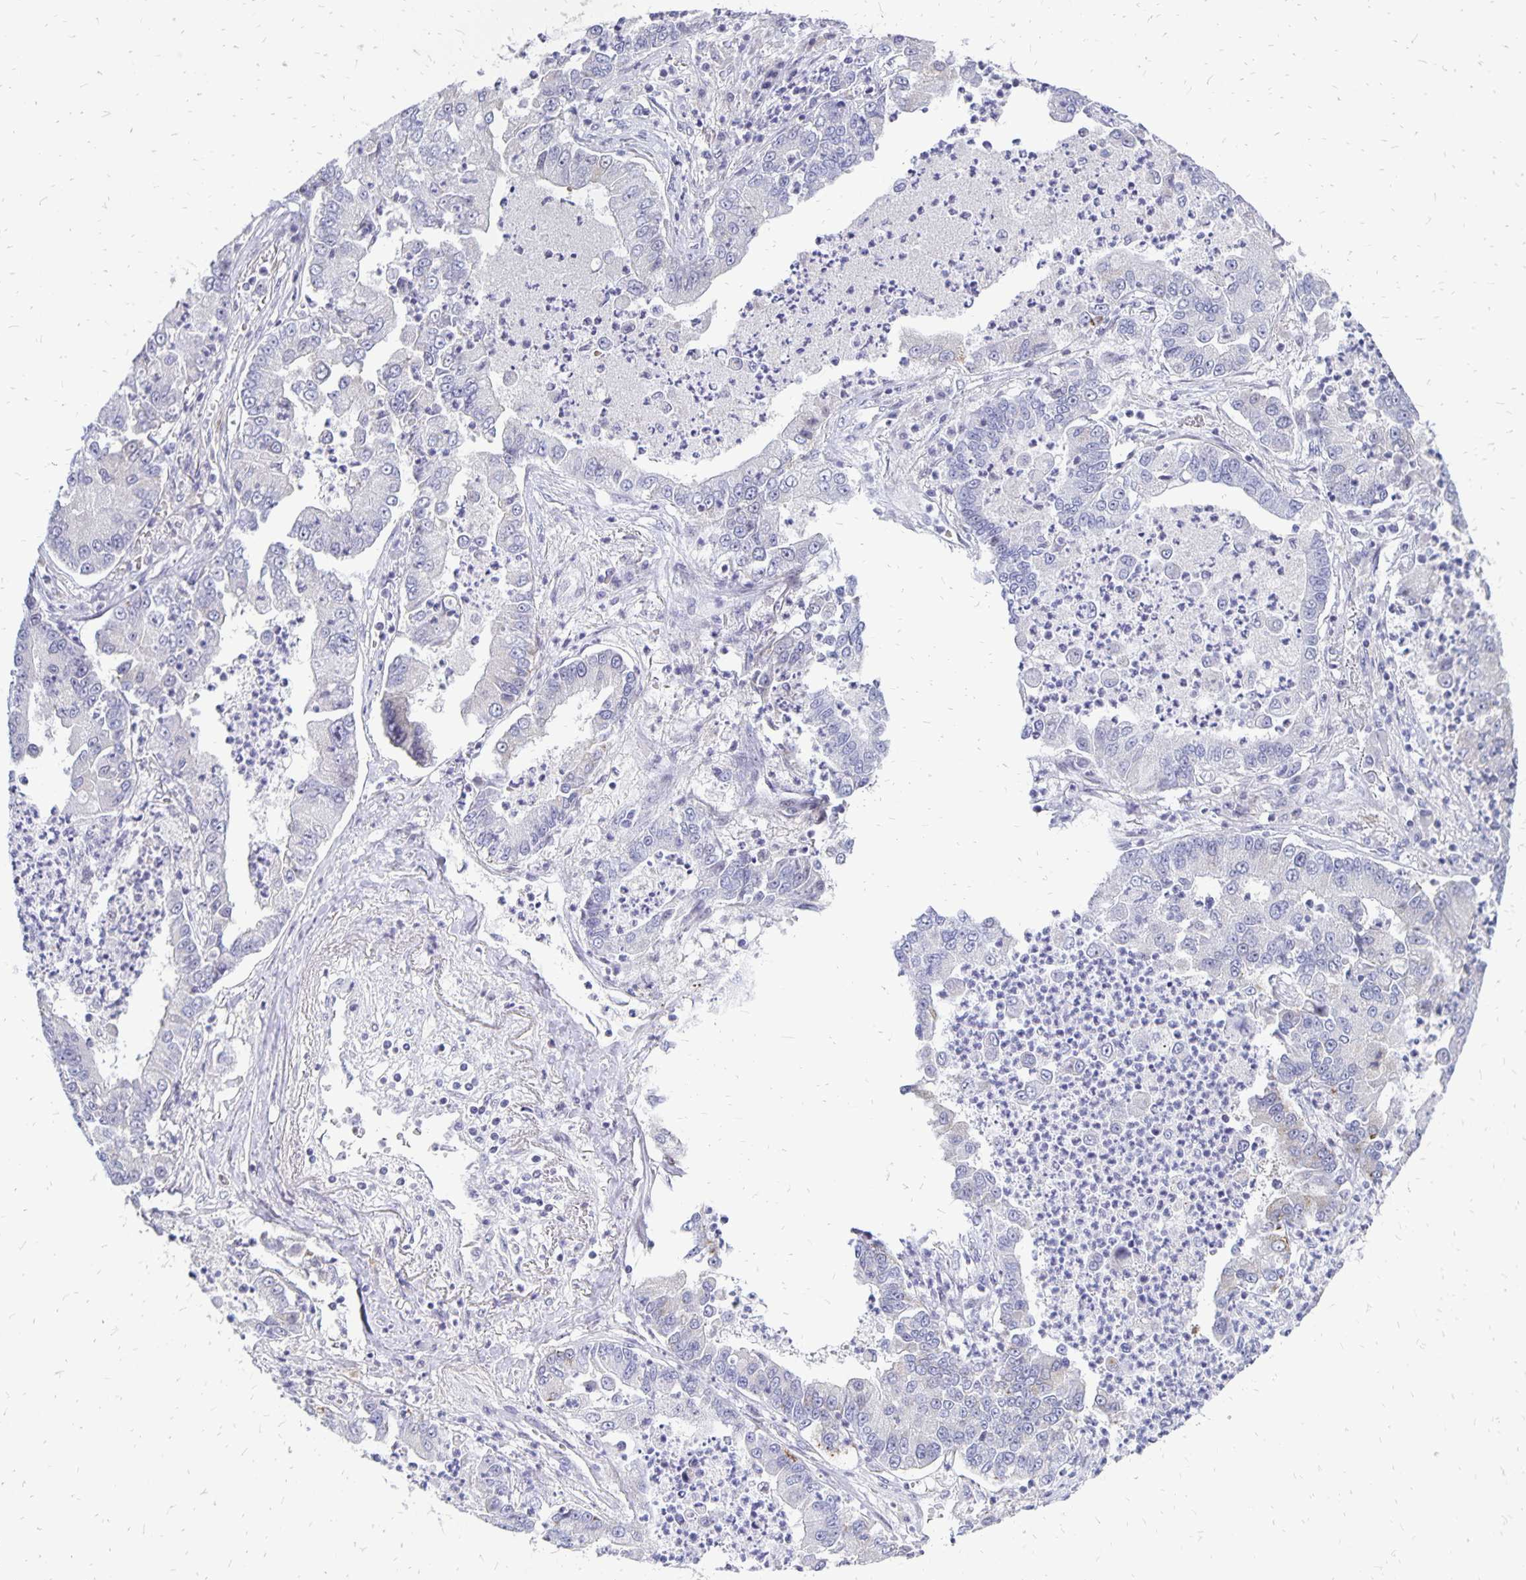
{"staining": {"intensity": "negative", "quantity": "none", "location": "none"}, "tissue": "lung cancer", "cell_type": "Tumor cells", "image_type": "cancer", "snomed": [{"axis": "morphology", "description": "Adenocarcinoma, NOS"}, {"axis": "topography", "description": "Lung"}], "caption": "IHC photomicrograph of neoplastic tissue: human lung cancer stained with DAB shows no significant protein positivity in tumor cells.", "gene": "DCK", "patient": {"sex": "female", "age": 57}}